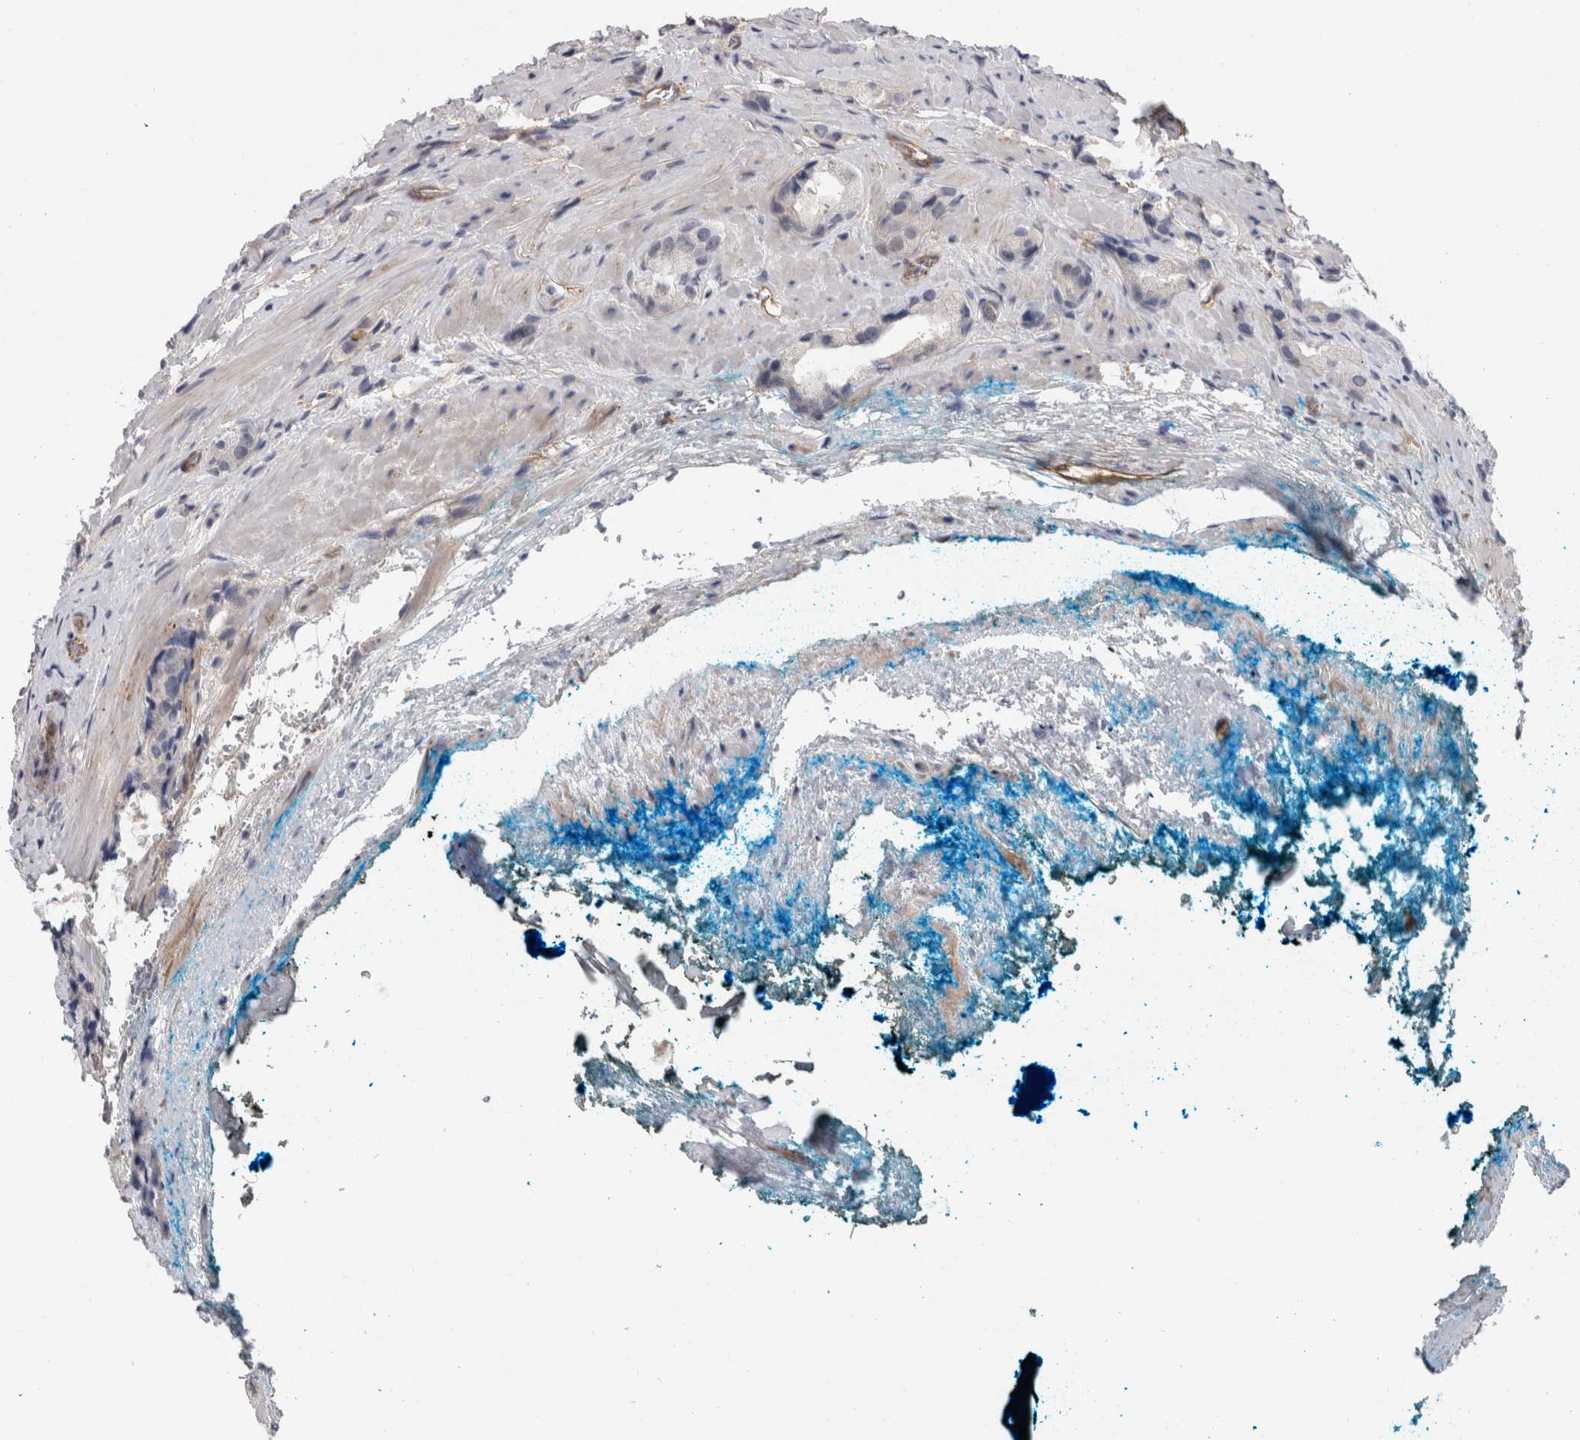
{"staining": {"intensity": "negative", "quantity": "none", "location": "none"}, "tissue": "prostate cancer", "cell_type": "Tumor cells", "image_type": "cancer", "snomed": [{"axis": "morphology", "description": "Adenocarcinoma, High grade"}, {"axis": "topography", "description": "Prostate"}], "caption": "This image is of prostate cancer stained with immunohistochemistry to label a protein in brown with the nuclei are counter-stained blue. There is no staining in tumor cells.", "gene": "CD59", "patient": {"sex": "male", "age": 63}}